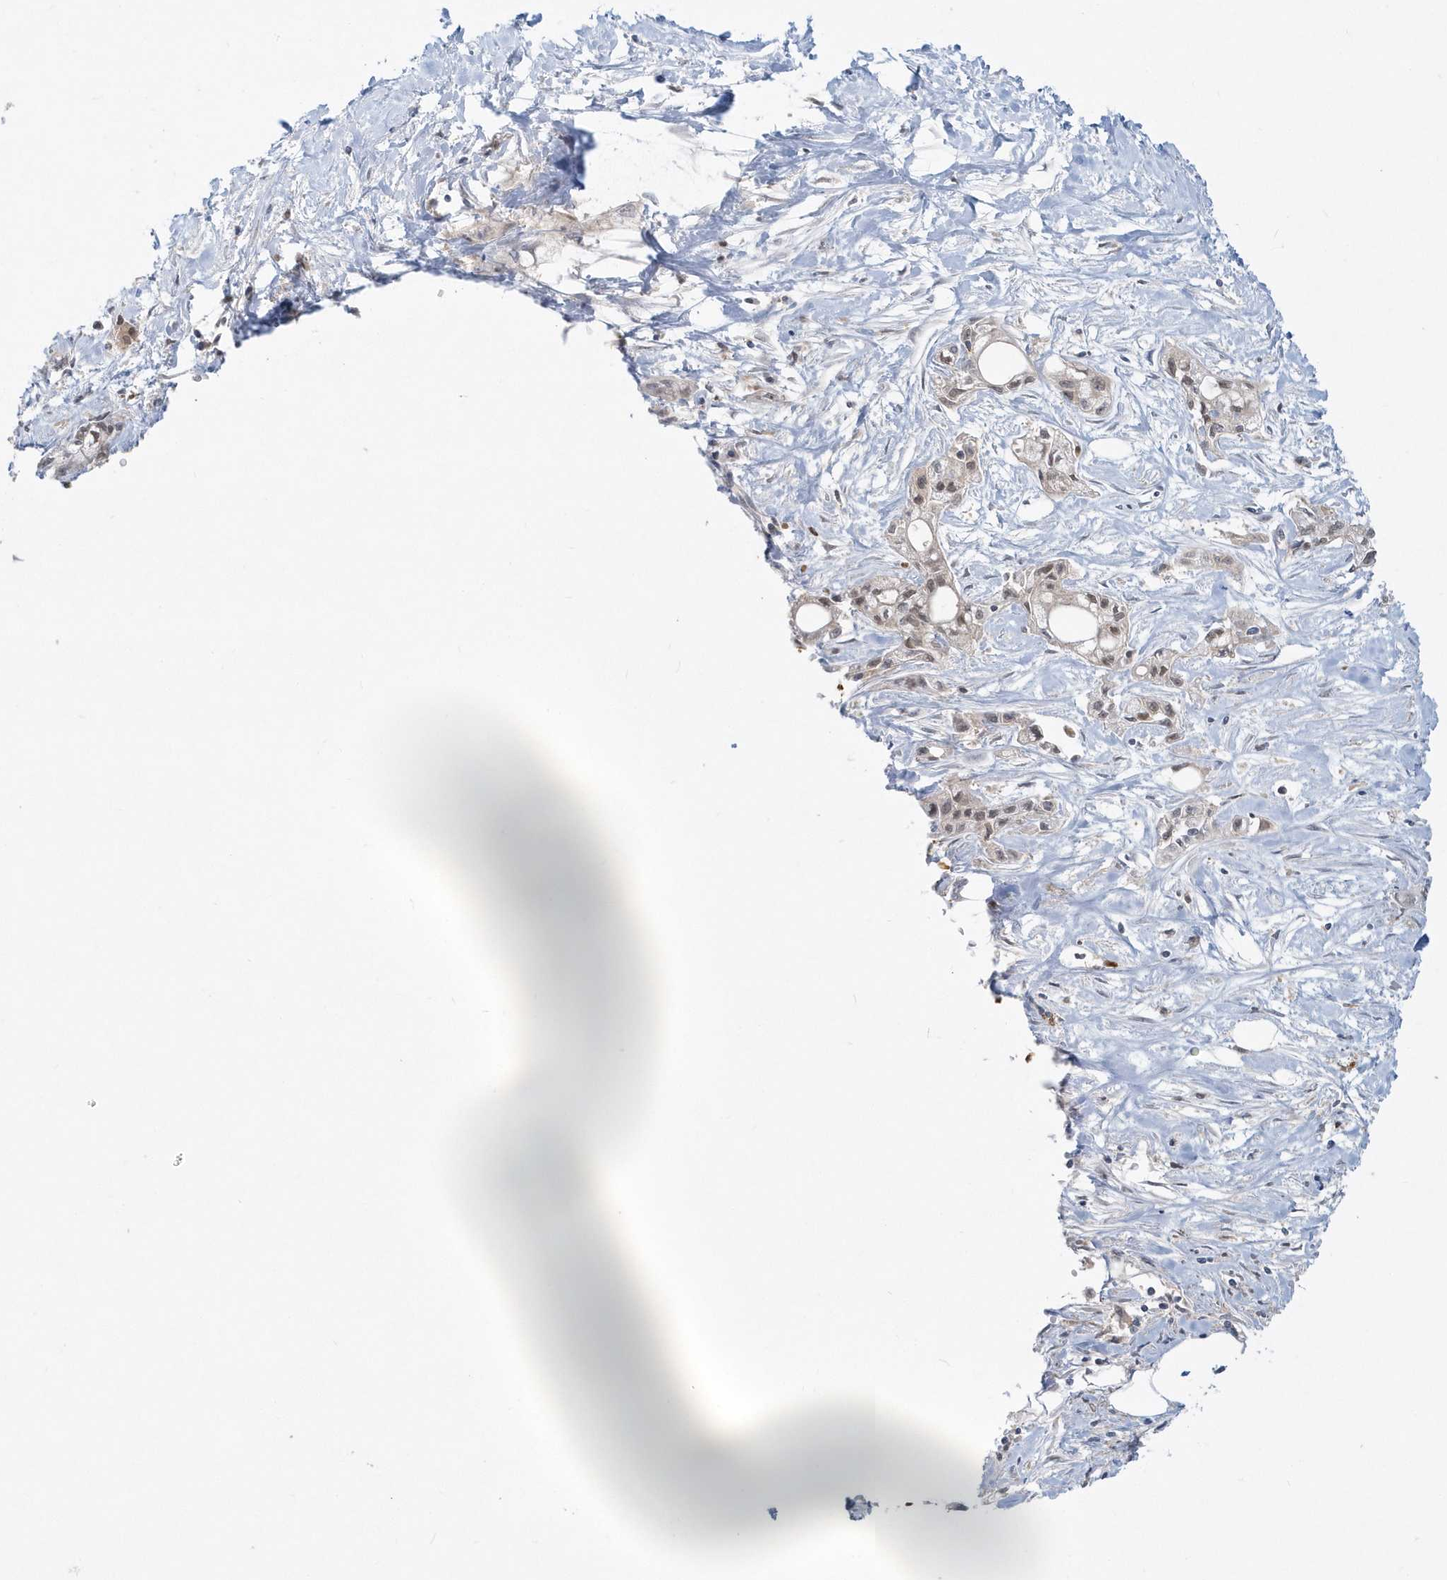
{"staining": {"intensity": "weak", "quantity": ">75%", "location": "nuclear"}, "tissue": "pancreatic cancer", "cell_type": "Tumor cells", "image_type": "cancer", "snomed": [{"axis": "morphology", "description": "Adenocarcinoma, NOS"}, {"axis": "topography", "description": "Pancreas"}], "caption": "Tumor cells reveal low levels of weak nuclear expression in approximately >75% of cells in human pancreatic adenocarcinoma. The staining is performed using DAB (3,3'-diaminobenzidine) brown chromogen to label protein expression. The nuclei are counter-stained blue using hematoxylin.", "gene": "RNF7", "patient": {"sex": "male", "age": 70}}